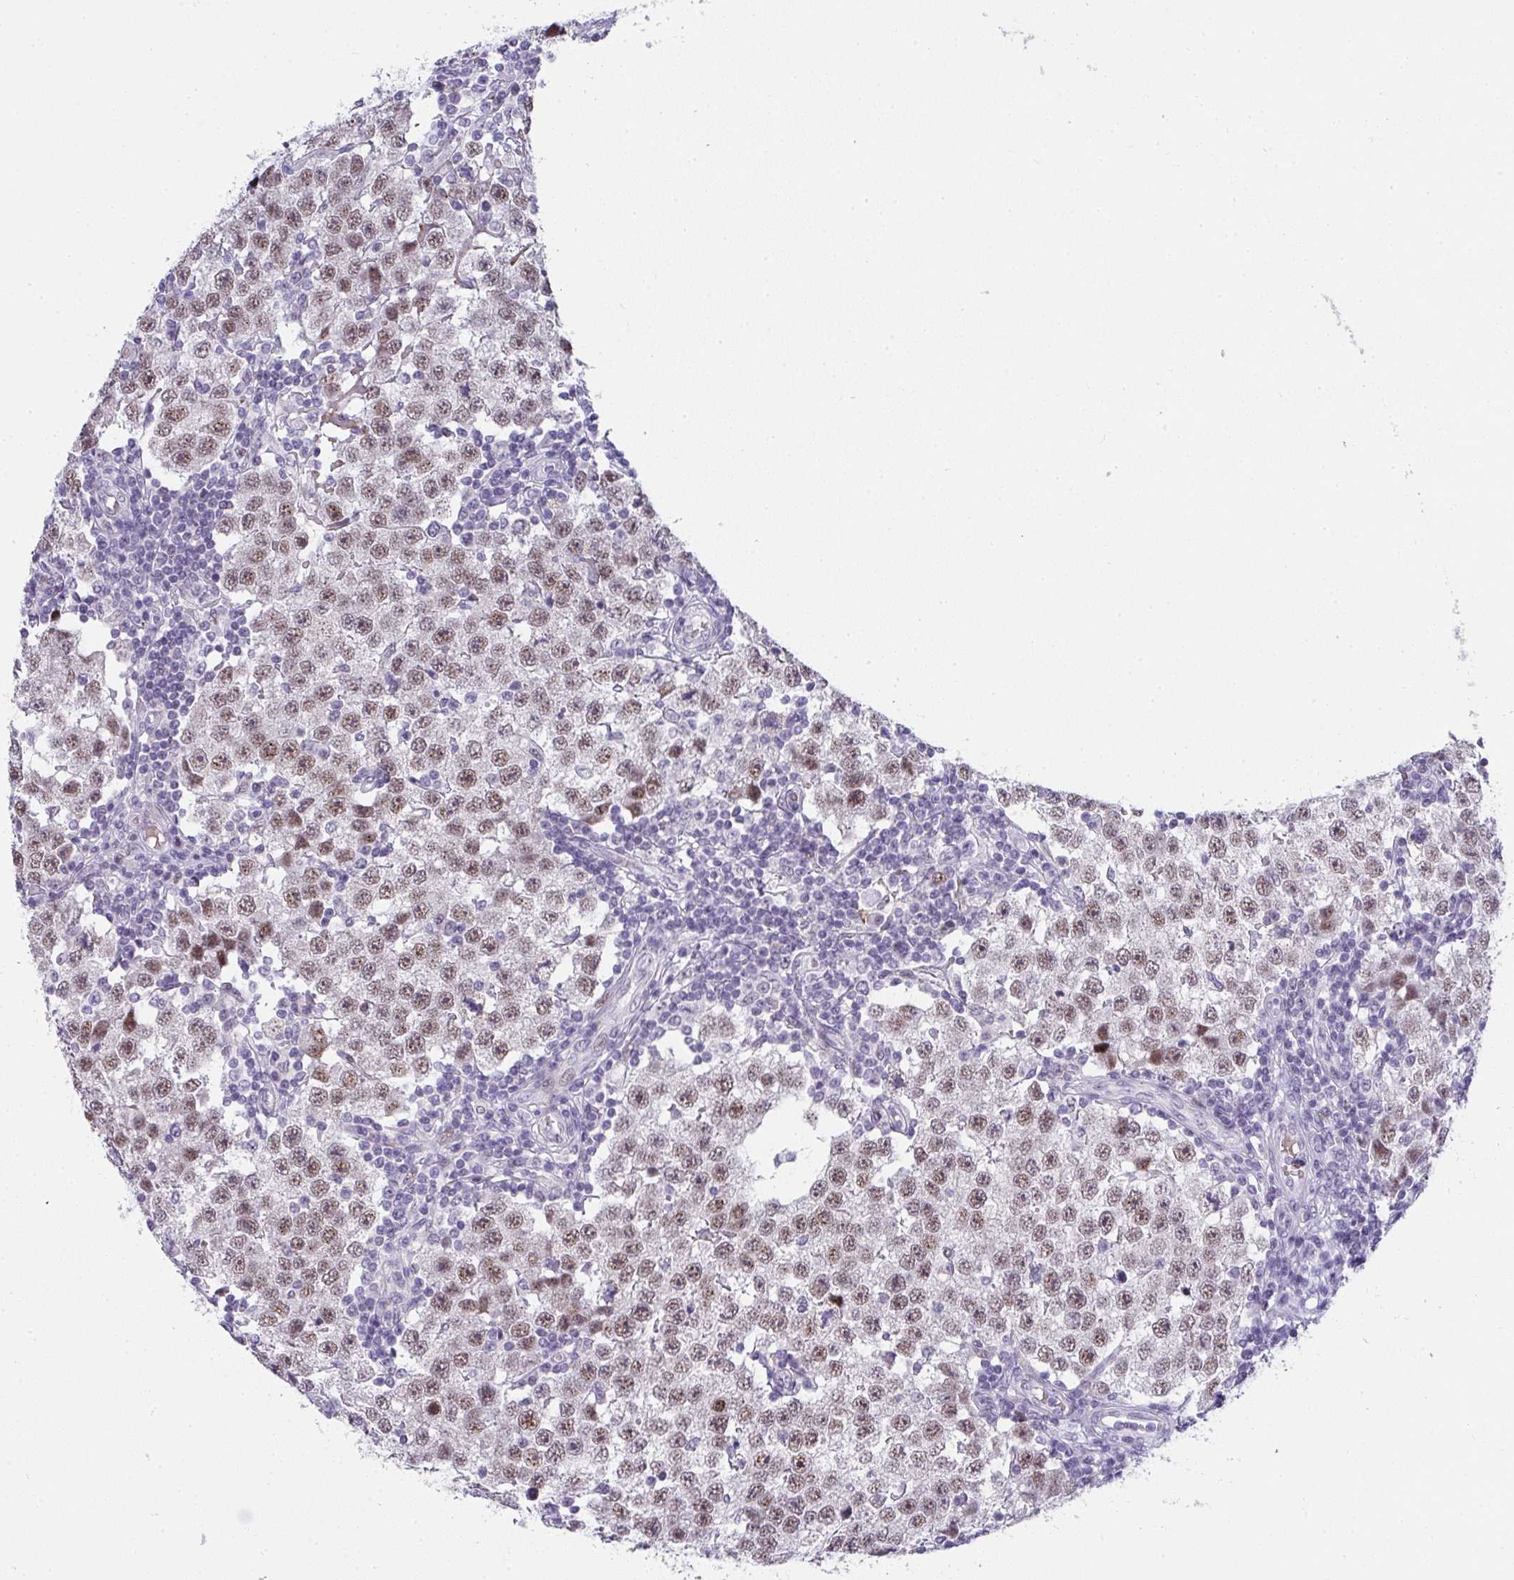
{"staining": {"intensity": "moderate", "quantity": ">75%", "location": "nuclear"}, "tissue": "testis cancer", "cell_type": "Tumor cells", "image_type": "cancer", "snomed": [{"axis": "morphology", "description": "Seminoma, NOS"}, {"axis": "topography", "description": "Testis"}], "caption": "There is medium levels of moderate nuclear positivity in tumor cells of testis cancer (seminoma), as demonstrated by immunohistochemical staining (brown color).", "gene": "TNMD", "patient": {"sex": "male", "age": 34}}